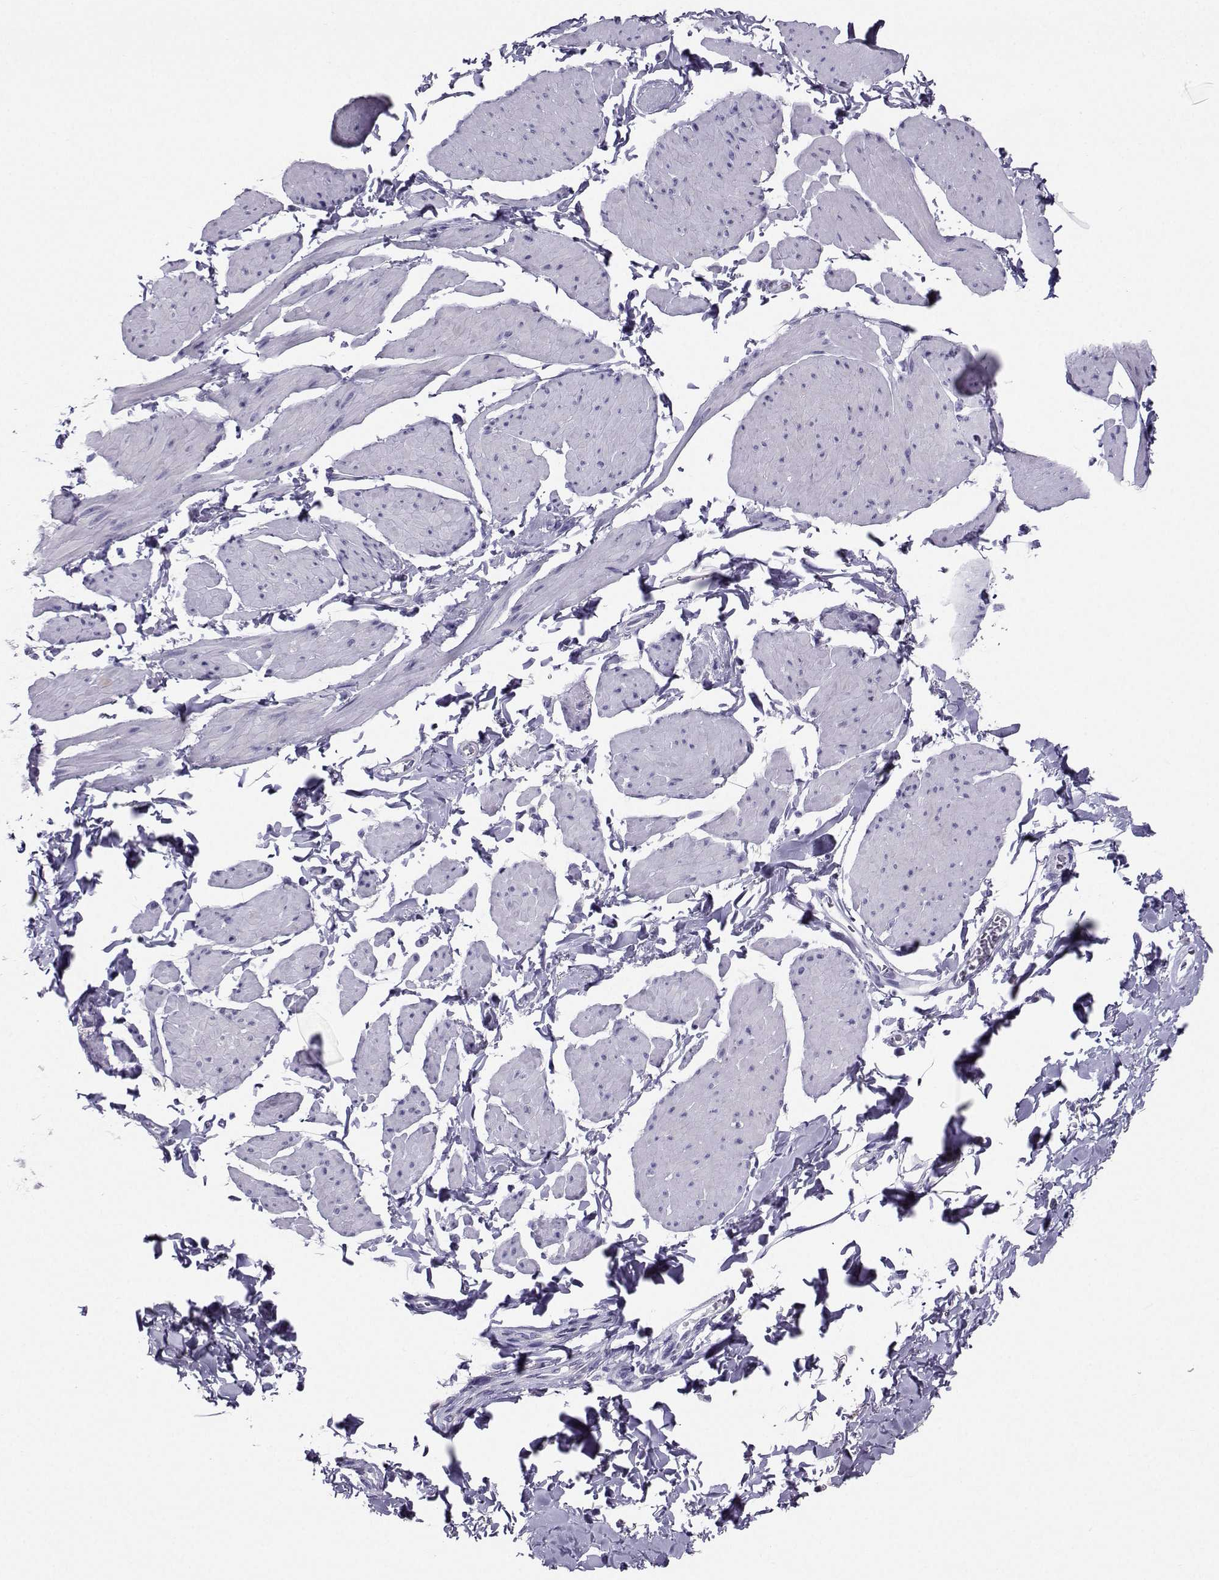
{"staining": {"intensity": "negative", "quantity": "none", "location": "none"}, "tissue": "smooth muscle", "cell_type": "Smooth muscle cells", "image_type": "normal", "snomed": [{"axis": "morphology", "description": "Normal tissue, NOS"}, {"axis": "topography", "description": "Adipose tissue"}, {"axis": "topography", "description": "Smooth muscle"}, {"axis": "topography", "description": "Peripheral nerve tissue"}], "caption": "A micrograph of human smooth muscle is negative for staining in smooth muscle cells.", "gene": "PGK1", "patient": {"sex": "male", "age": 83}}